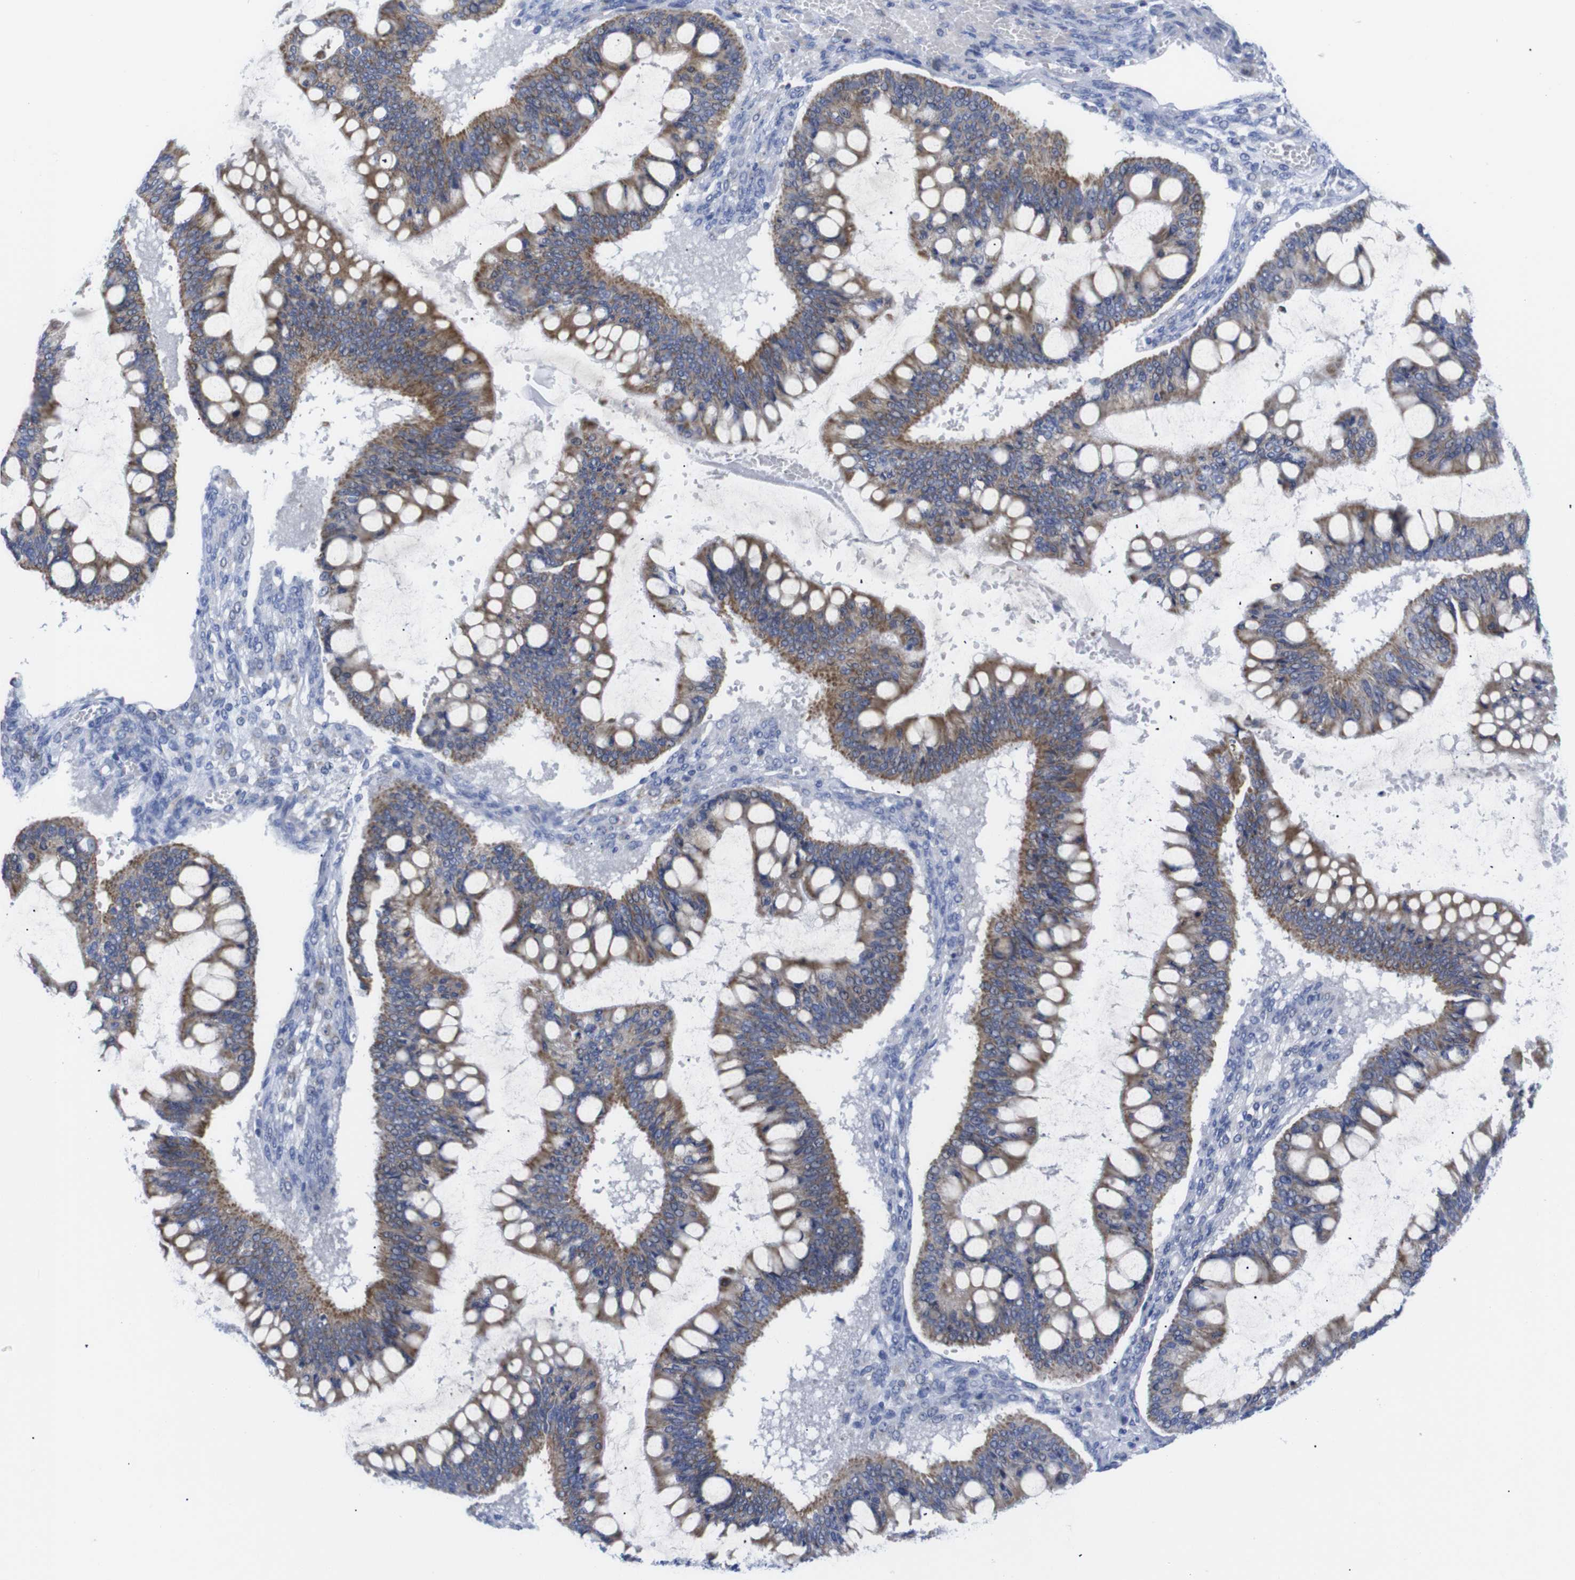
{"staining": {"intensity": "moderate", "quantity": ">75%", "location": "cytoplasmic/membranous"}, "tissue": "ovarian cancer", "cell_type": "Tumor cells", "image_type": "cancer", "snomed": [{"axis": "morphology", "description": "Cystadenocarcinoma, mucinous, NOS"}, {"axis": "topography", "description": "Ovary"}], "caption": "IHC (DAB (3,3'-diaminobenzidine)) staining of human mucinous cystadenocarcinoma (ovarian) demonstrates moderate cytoplasmic/membranous protein expression in approximately >75% of tumor cells. (DAB (3,3'-diaminobenzidine) IHC, brown staining for protein, blue staining for nuclei).", "gene": "LRRC55", "patient": {"sex": "female", "age": 73}}